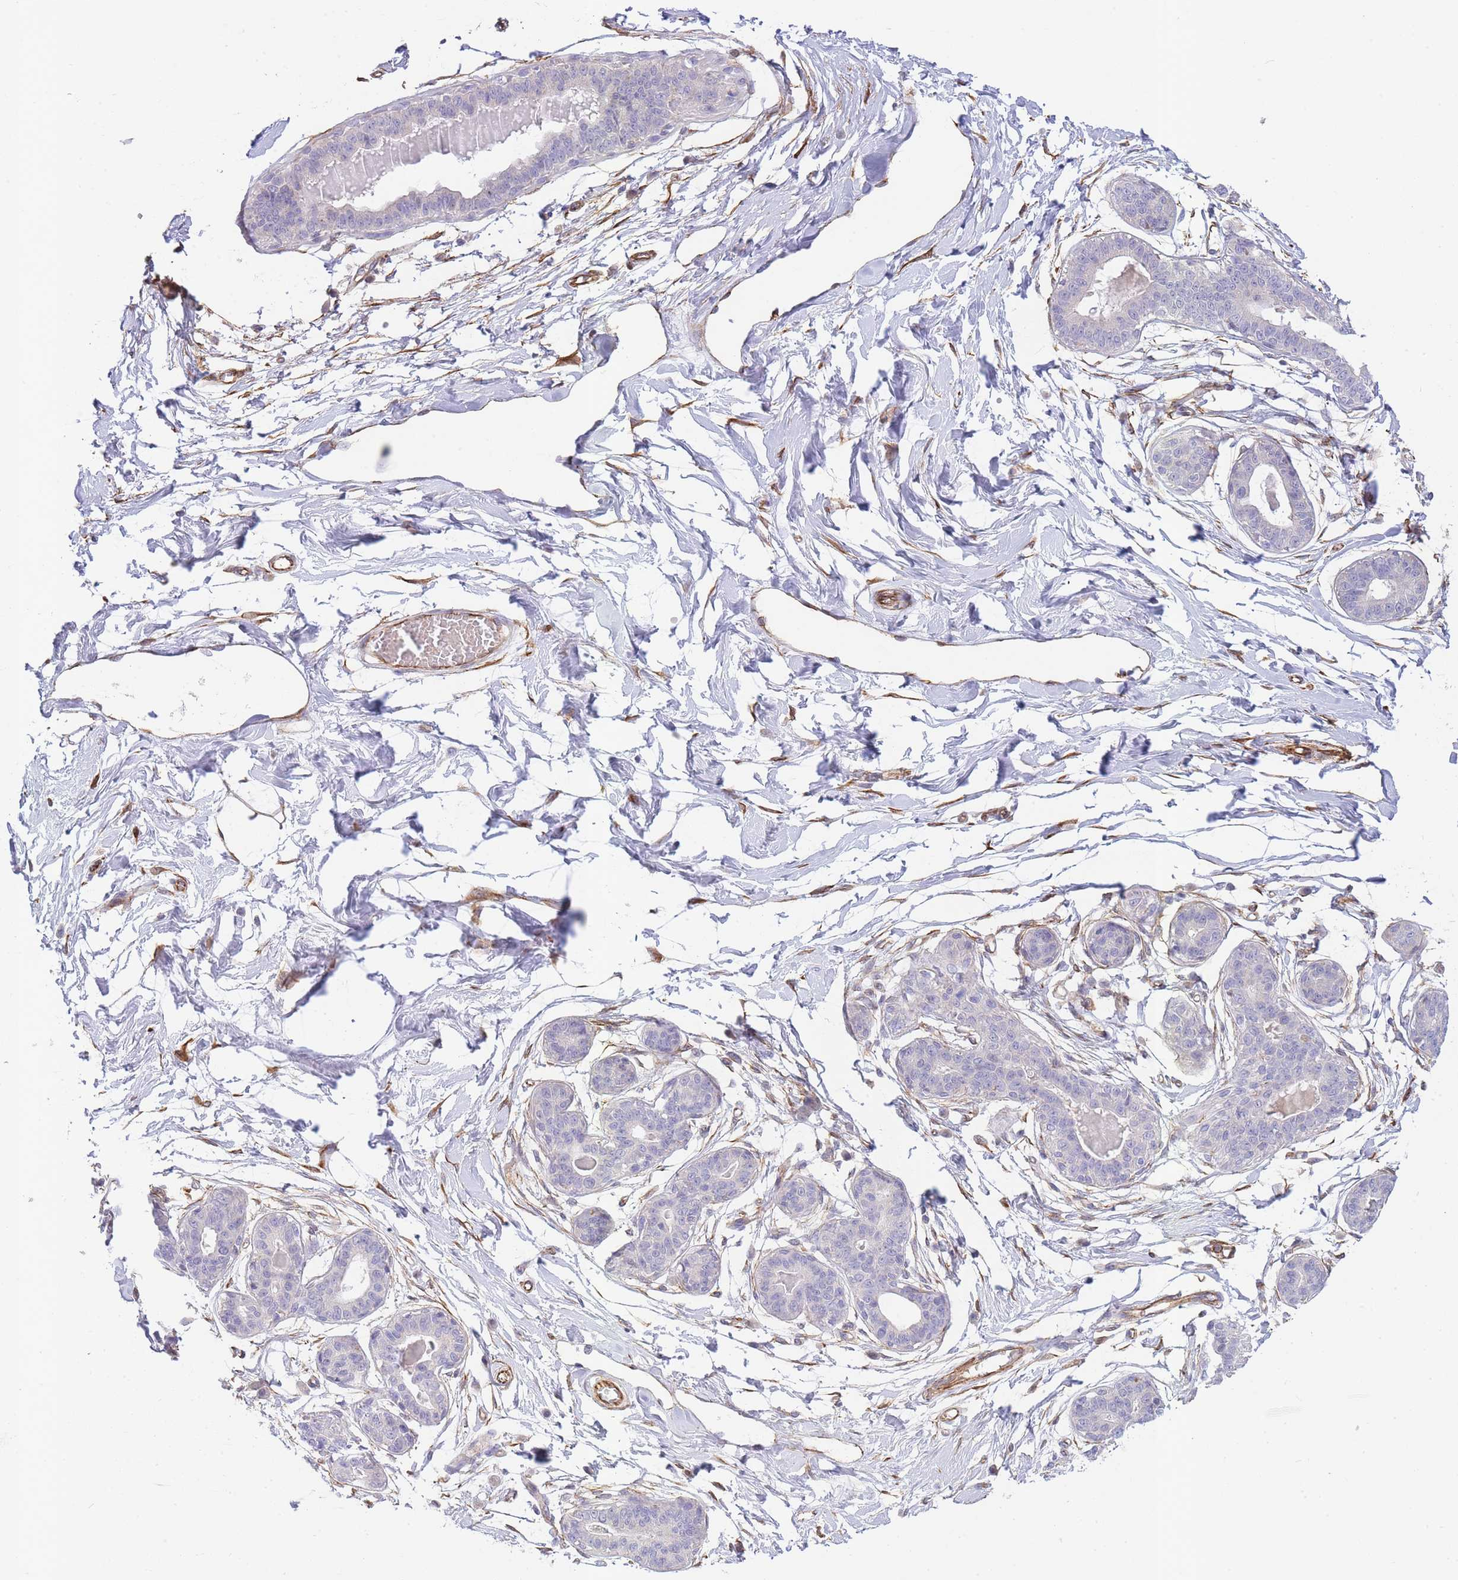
{"staining": {"intensity": "negative", "quantity": "none", "location": "none"}, "tissue": "breast", "cell_type": "Adipocytes", "image_type": "normal", "snomed": [{"axis": "morphology", "description": "Normal tissue, NOS"}, {"axis": "topography", "description": "Breast"}], "caption": "Immunohistochemistry (IHC) histopathology image of normal breast: breast stained with DAB (3,3'-diaminobenzidine) reveals no significant protein positivity in adipocytes. (DAB (3,3'-diaminobenzidine) immunohistochemistry visualized using brightfield microscopy, high magnification).", "gene": "ECPAS", "patient": {"sex": "female", "age": 45}}